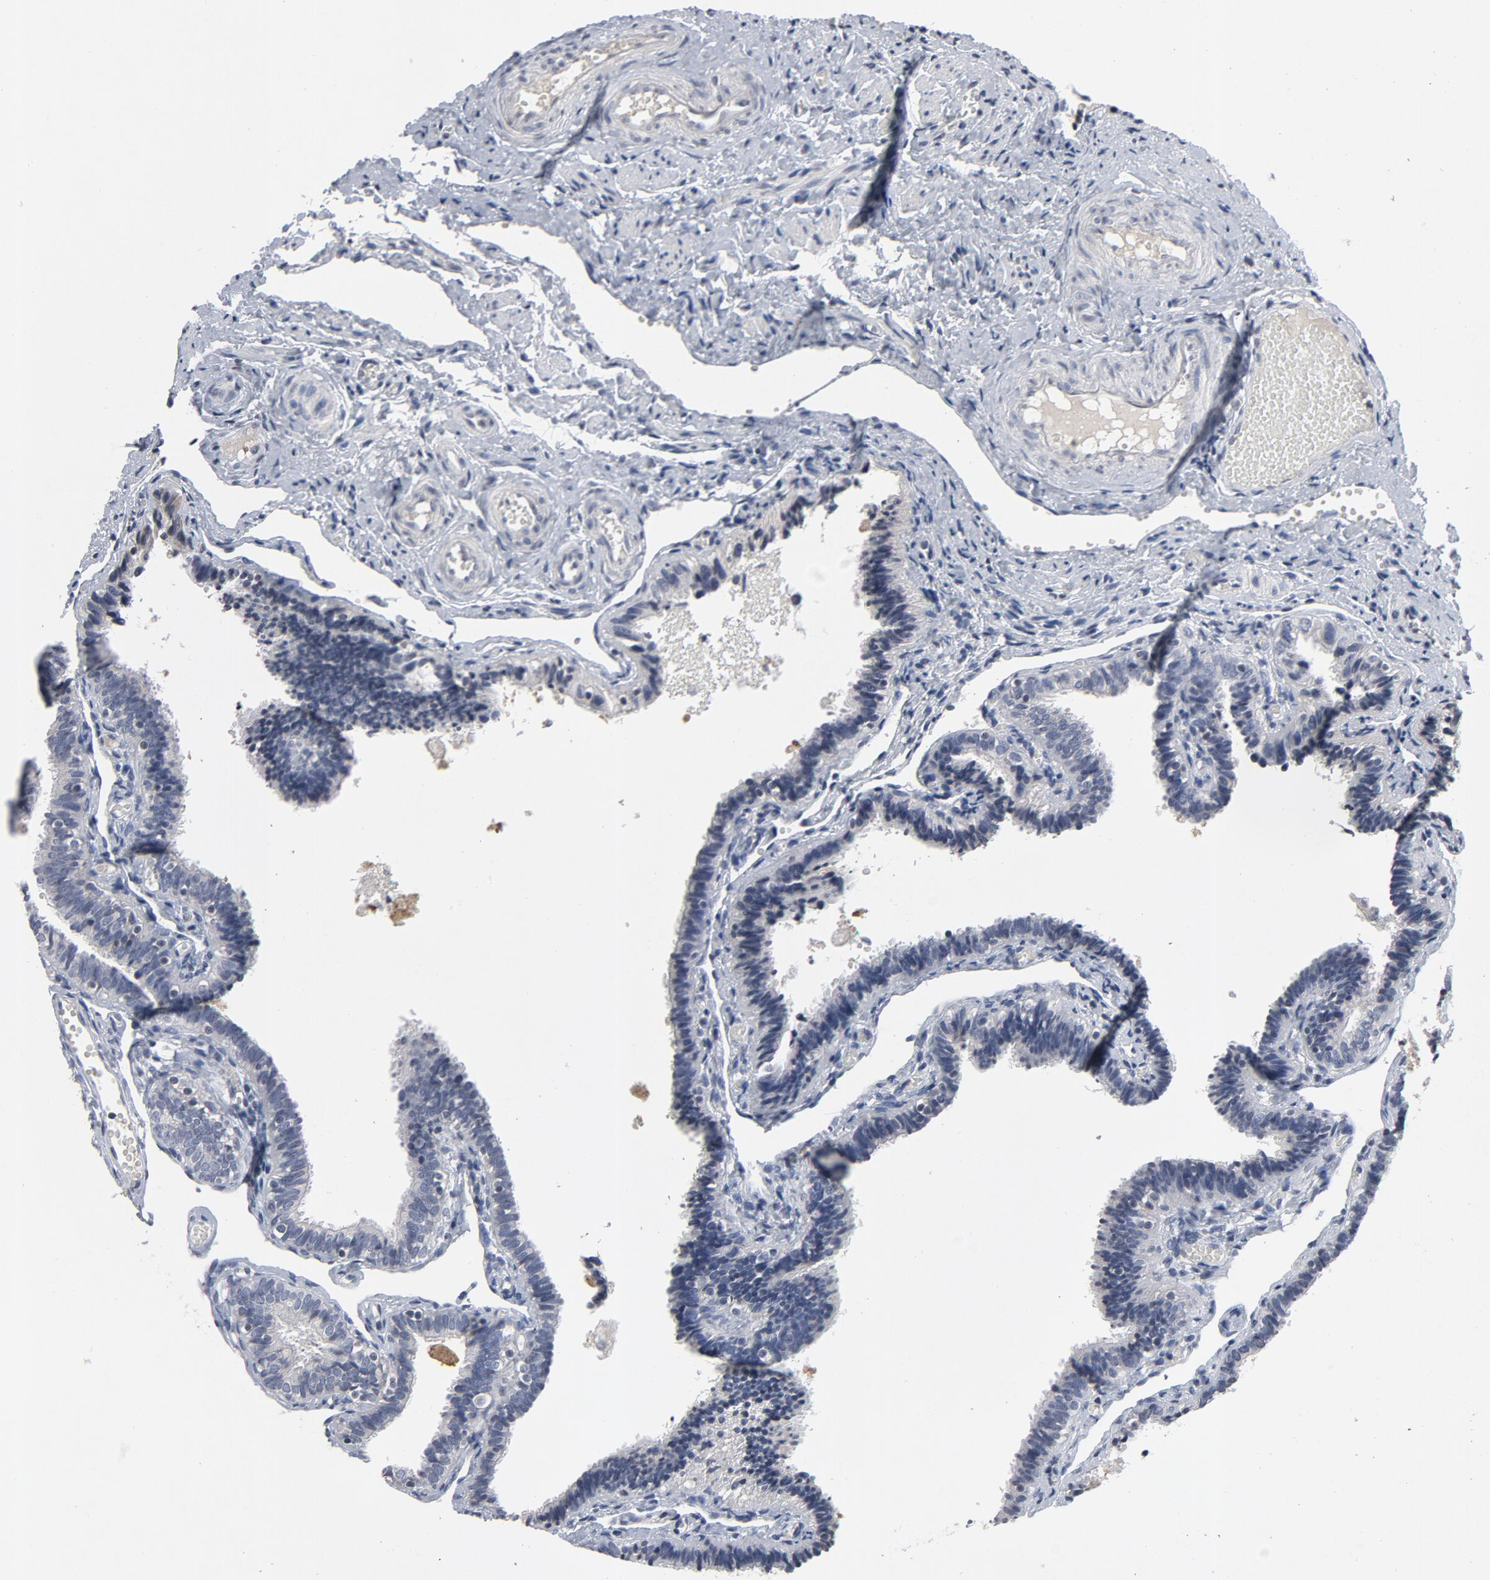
{"staining": {"intensity": "negative", "quantity": "none", "location": "none"}, "tissue": "fallopian tube", "cell_type": "Glandular cells", "image_type": "normal", "snomed": [{"axis": "morphology", "description": "Normal tissue, NOS"}, {"axis": "topography", "description": "Fallopian tube"}], "caption": "Immunohistochemistry image of unremarkable fallopian tube: fallopian tube stained with DAB shows no significant protein positivity in glandular cells.", "gene": "TCL1A", "patient": {"sex": "female", "age": 46}}